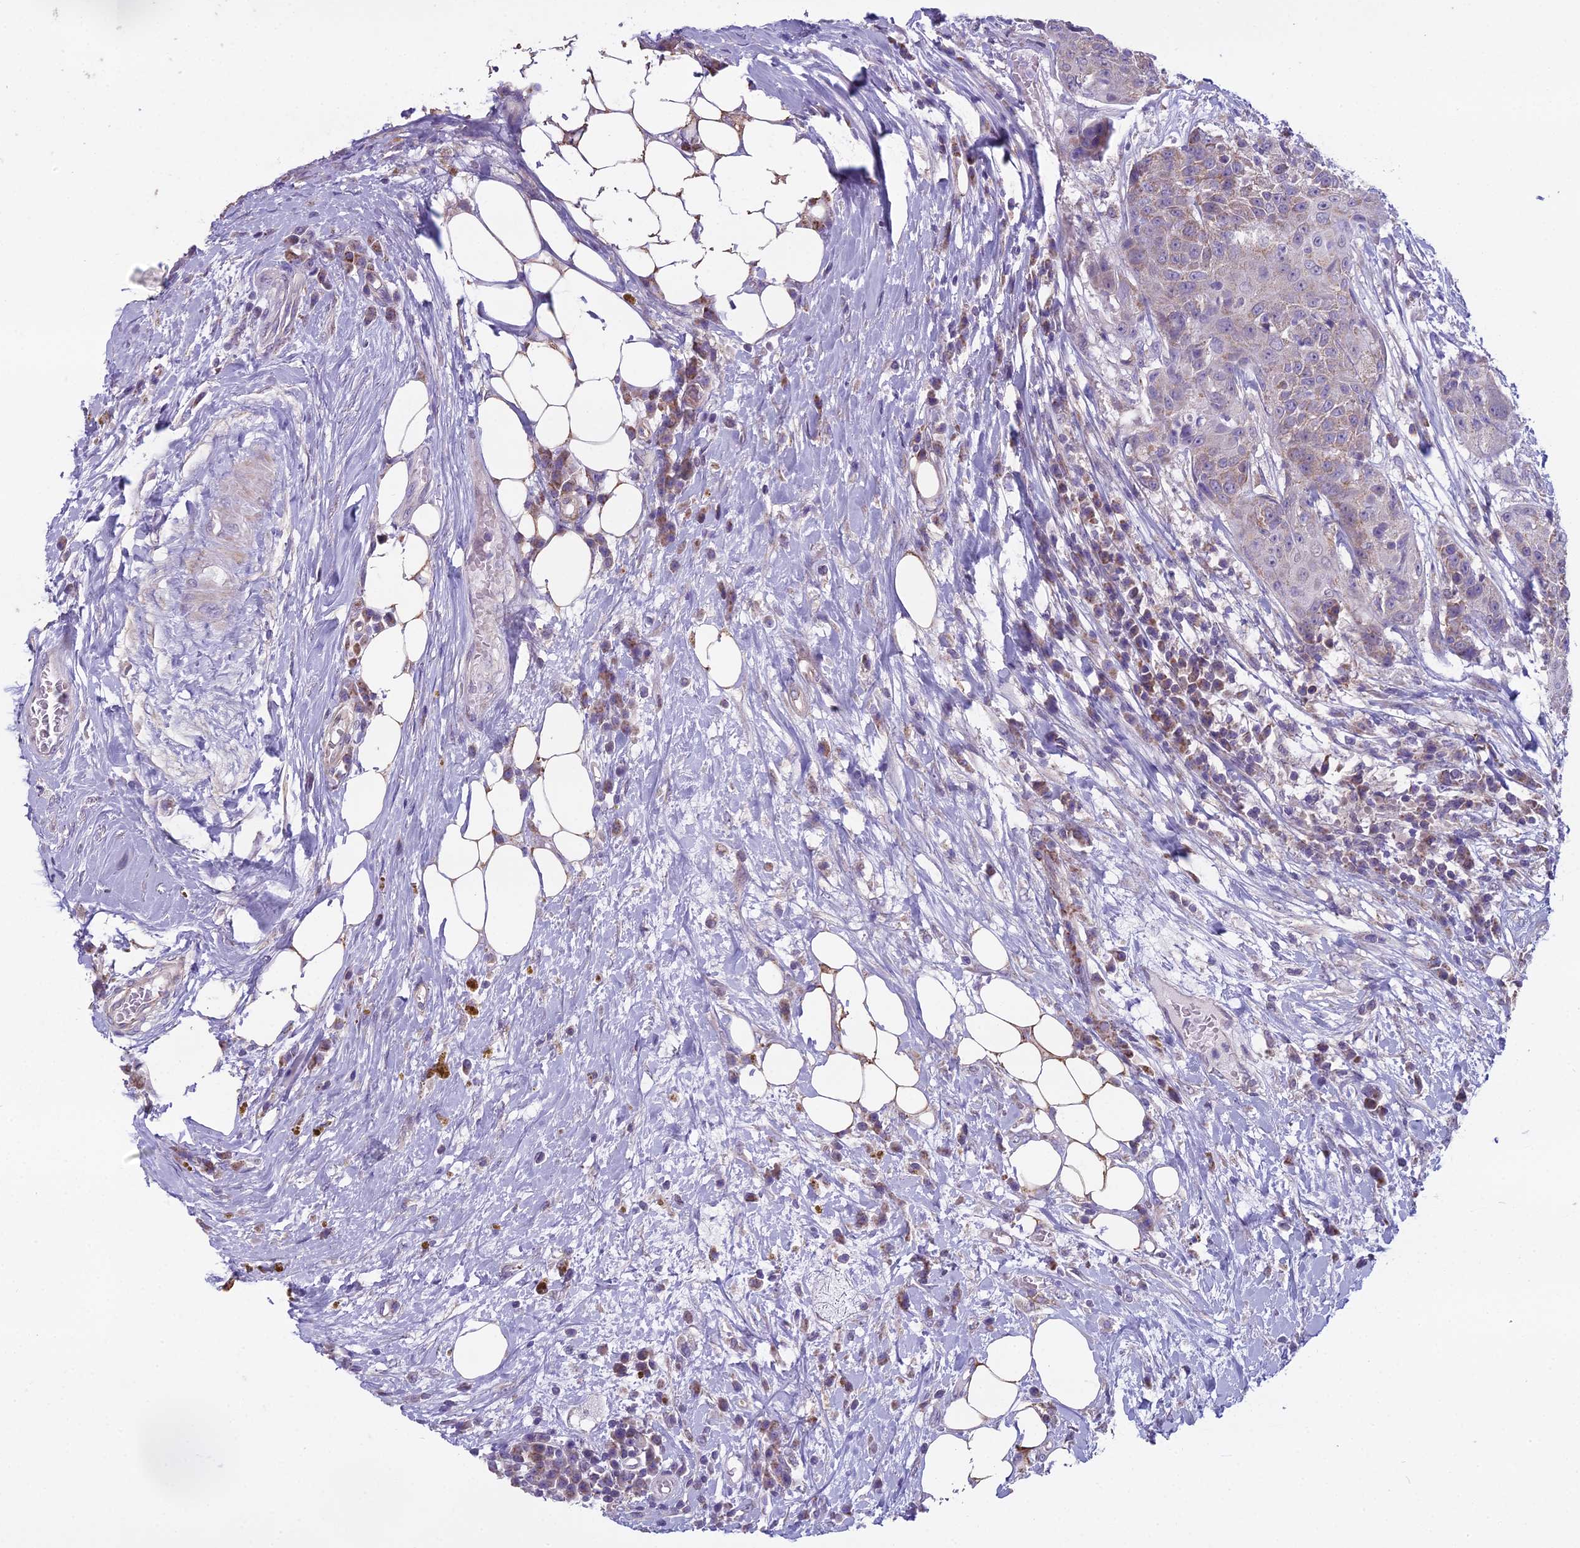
{"staining": {"intensity": "moderate", "quantity": "25%-75%", "location": "cytoplasmic/membranous"}, "tissue": "urothelial cancer", "cell_type": "Tumor cells", "image_type": "cancer", "snomed": [{"axis": "morphology", "description": "Urothelial carcinoma, High grade"}, {"axis": "topography", "description": "Urinary bladder"}], "caption": "High-grade urothelial carcinoma was stained to show a protein in brown. There is medium levels of moderate cytoplasmic/membranous expression in approximately 25%-75% of tumor cells. The protein is stained brown, and the nuclei are stained in blue (DAB (3,3'-diaminobenzidine) IHC with brightfield microscopy, high magnification).", "gene": "DUS2", "patient": {"sex": "female", "age": 63}}